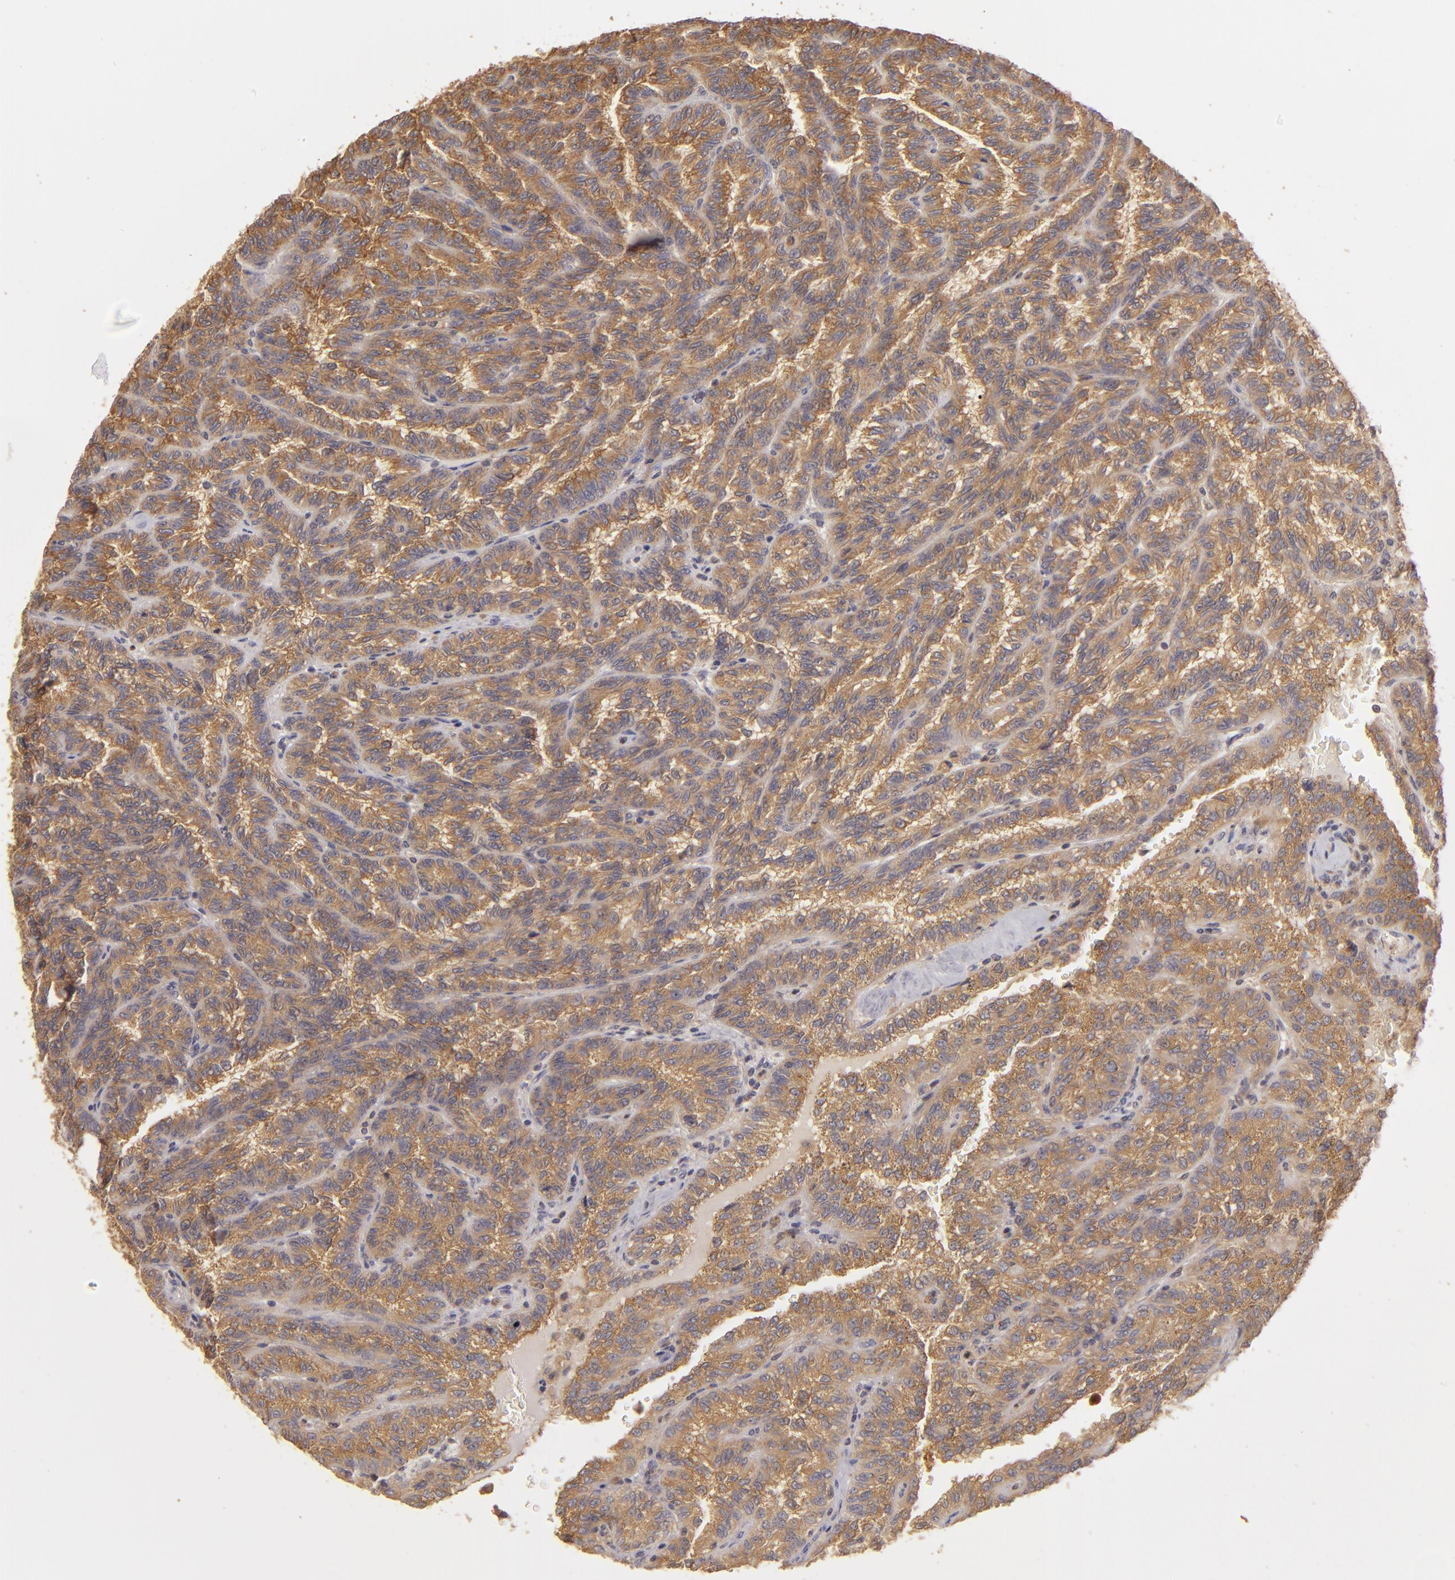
{"staining": {"intensity": "strong", "quantity": ">75%", "location": "cytoplasmic/membranous"}, "tissue": "renal cancer", "cell_type": "Tumor cells", "image_type": "cancer", "snomed": [{"axis": "morphology", "description": "Inflammation, NOS"}, {"axis": "morphology", "description": "Adenocarcinoma, NOS"}, {"axis": "topography", "description": "Kidney"}], "caption": "Strong cytoplasmic/membranous positivity for a protein is identified in approximately >75% of tumor cells of renal cancer using IHC.", "gene": "PRKCD", "patient": {"sex": "male", "age": 68}}